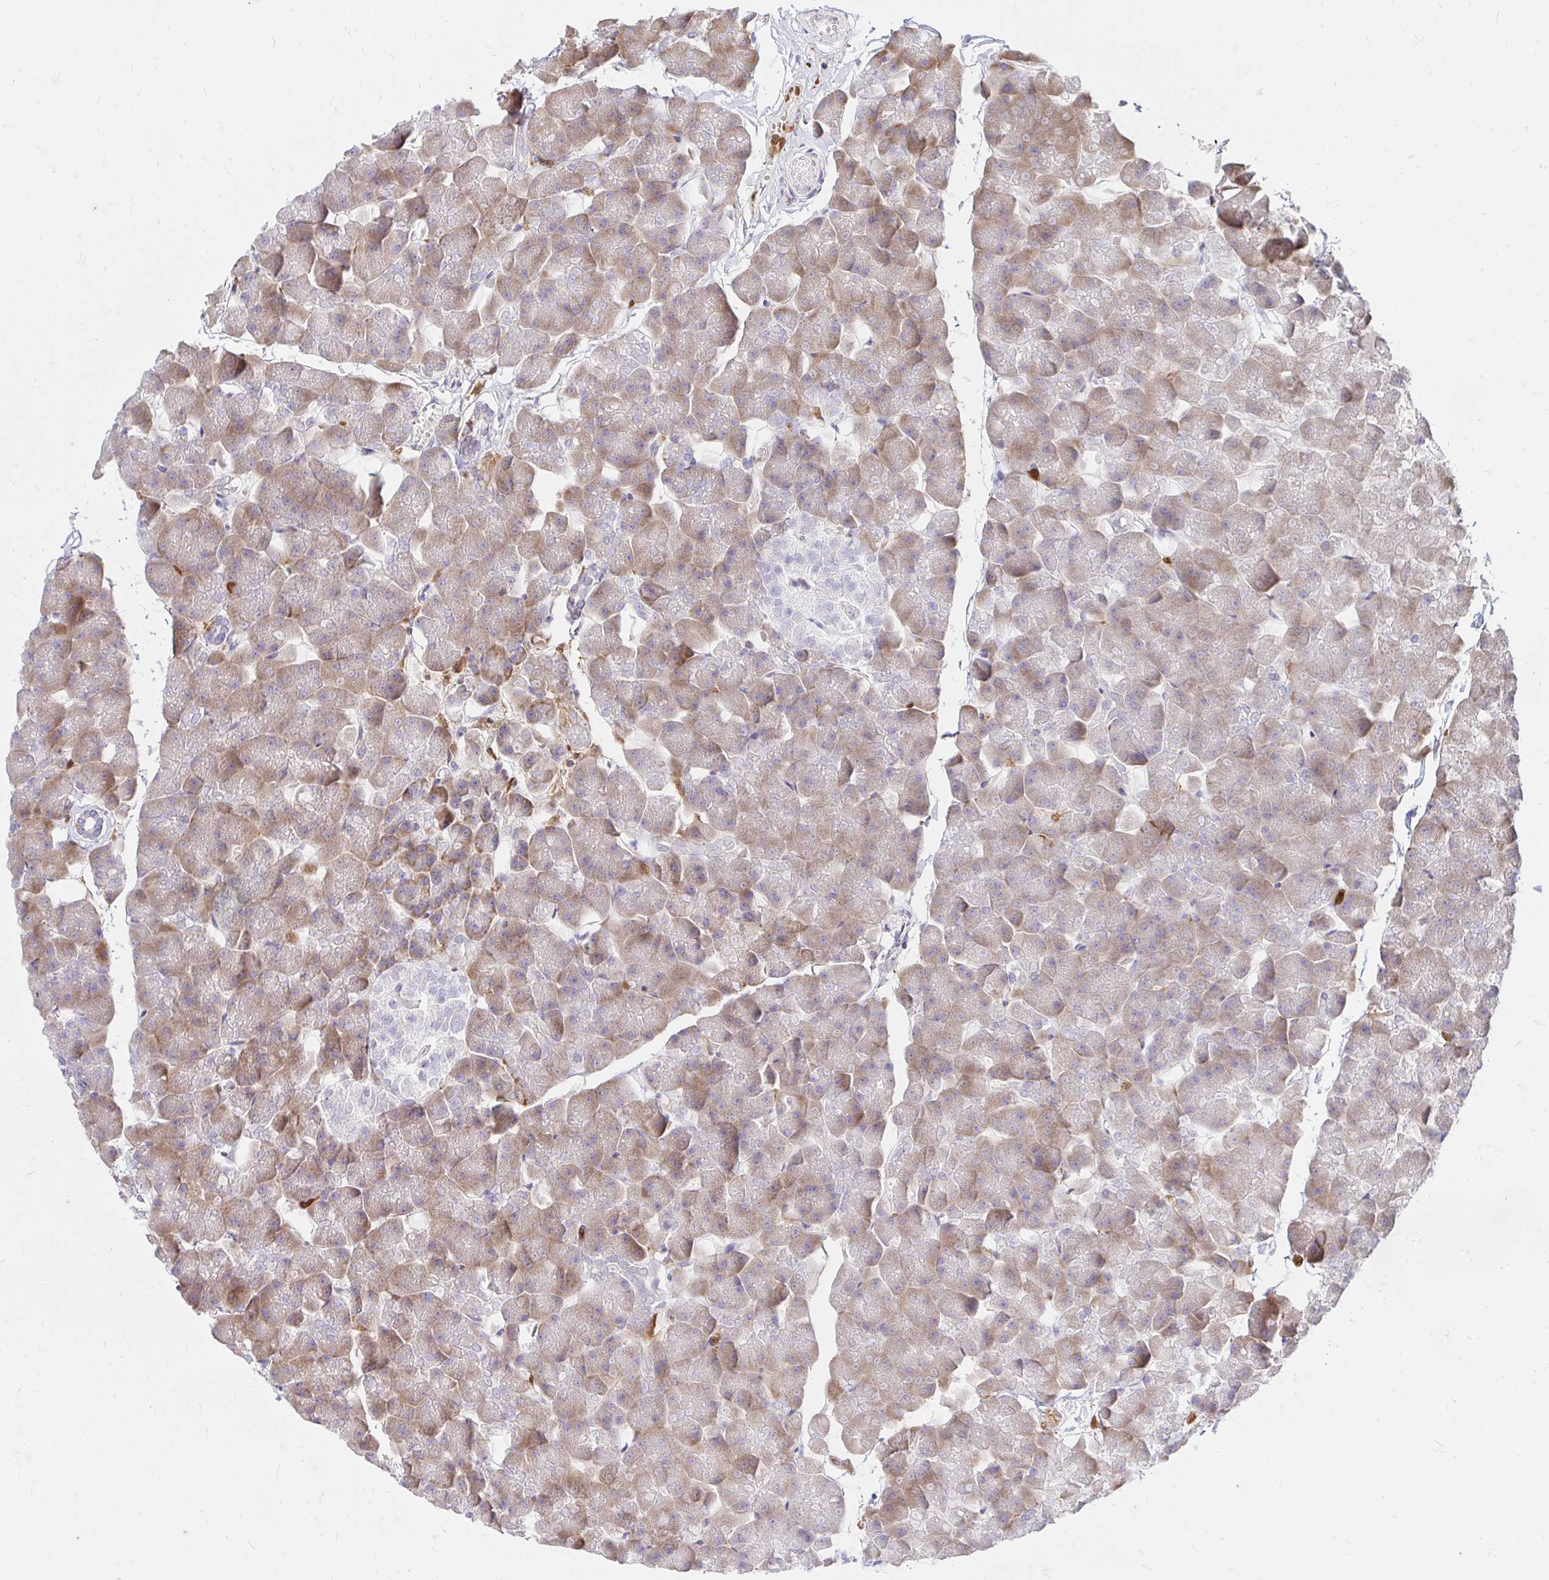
{"staining": {"intensity": "weak", "quantity": ">75%", "location": "cytoplasmic/membranous"}, "tissue": "pancreas", "cell_type": "Exocrine glandular cells", "image_type": "normal", "snomed": [{"axis": "morphology", "description": "Normal tissue, NOS"}, {"axis": "topography", "description": "Pancreas"}], "caption": "The immunohistochemical stain labels weak cytoplasmic/membranous expression in exocrine glandular cells of benign pancreas.", "gene": "PYCARD", "patient": {"sex": "male", "age": 35}}